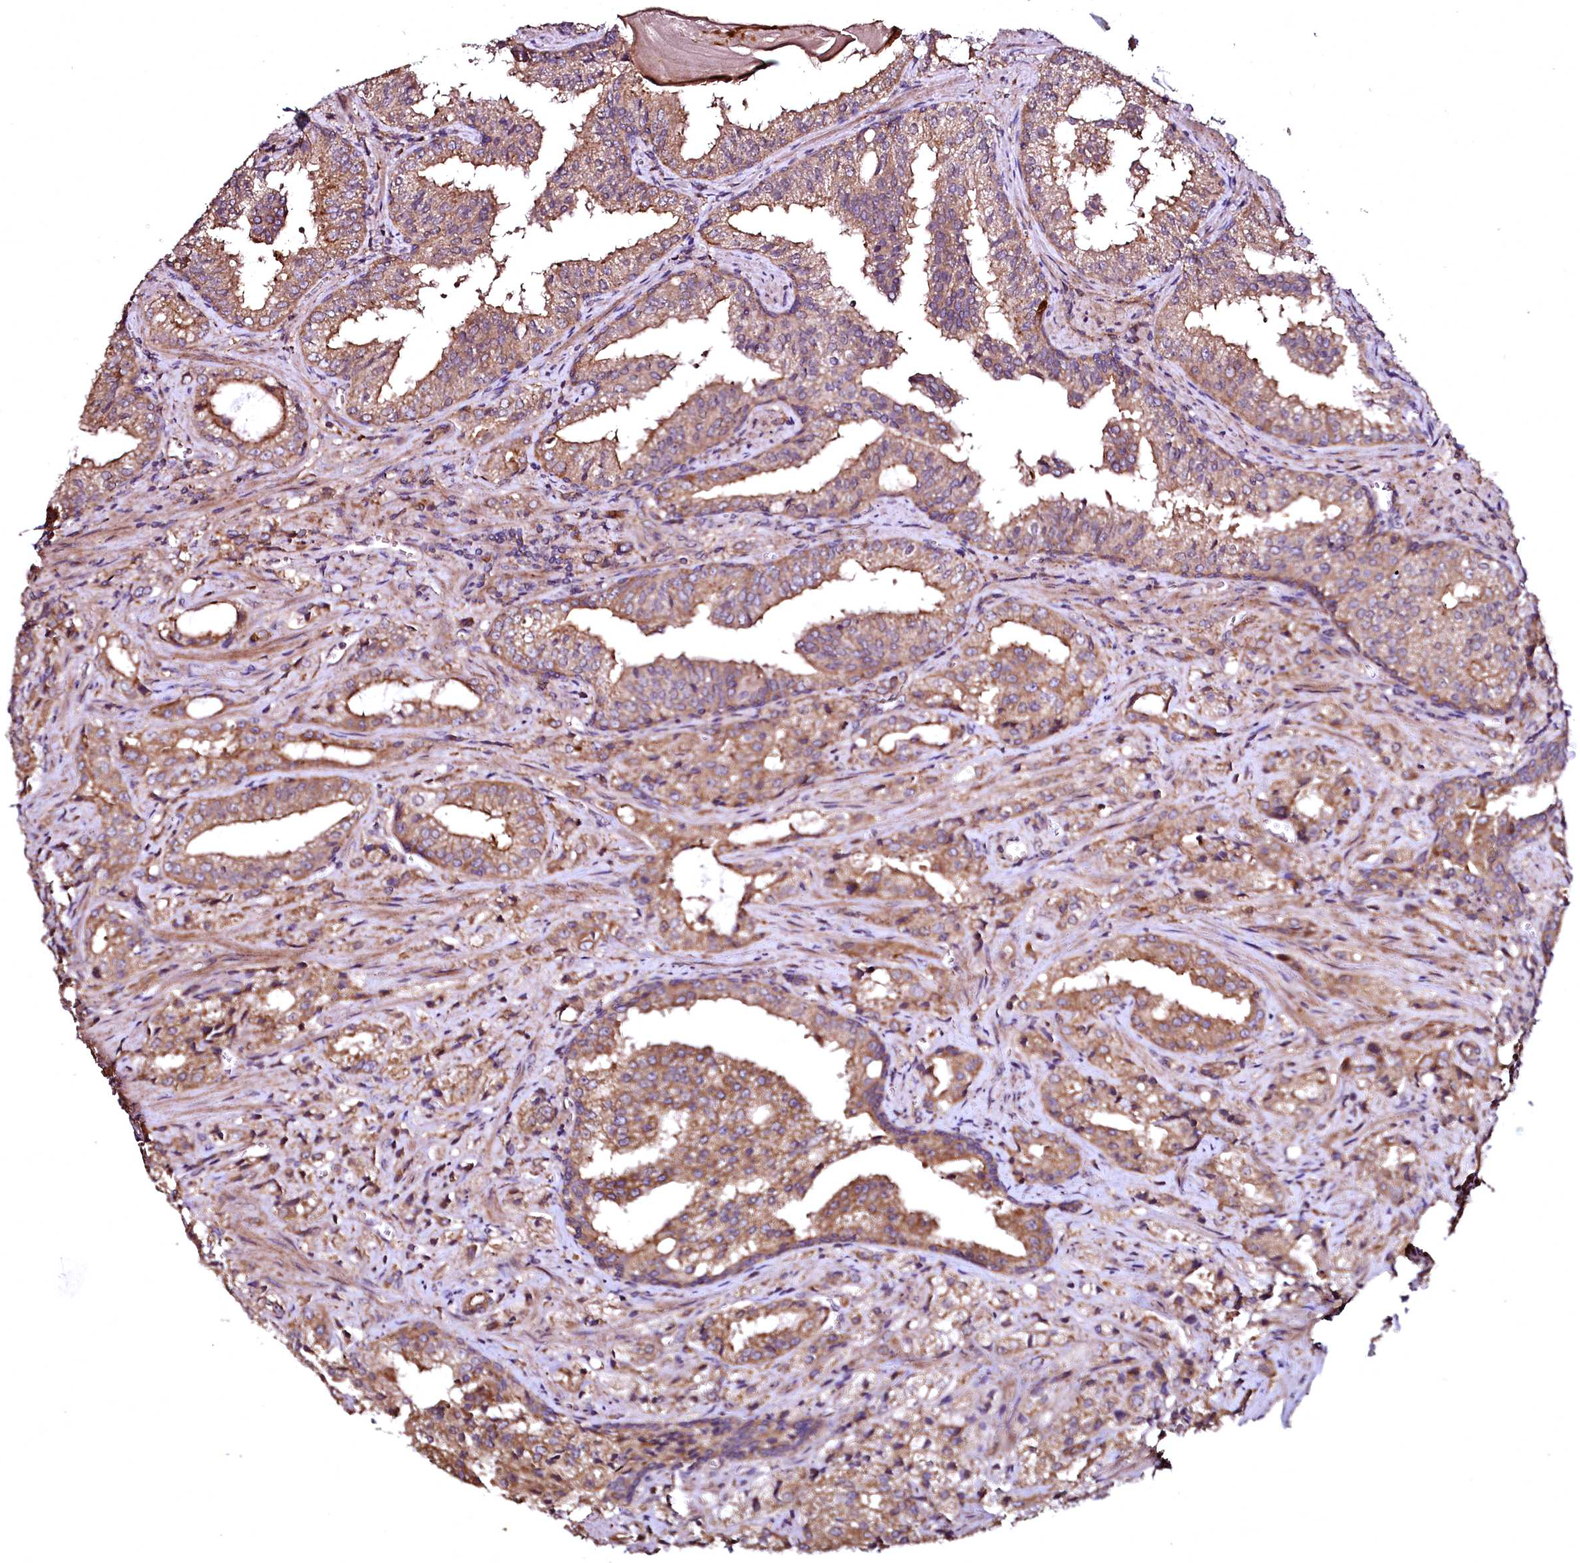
{"staining": {"intensity": "moderate", "quantity": ">75%", "location": "cytoplasmic/membranous"}, "tissue": "prostate cancer", "cell_type": "Tumor cells", "image_type": "cancer", "snomed": [{"axis": "morphology", "description": "Adenocarcinoma, High grade"}, {"axis": "topography", "description": "Prostate"}], "caption": "Tumor cells demonstrate medium levels of moderate cytoplasmic/membranous expression in about >75% of cells in human adenocarcinoma (high-grade) (prostate). Nuclei are stained in blue.", "gene": "TBCEL", "patient": {"sex": "male", "age": 68}}